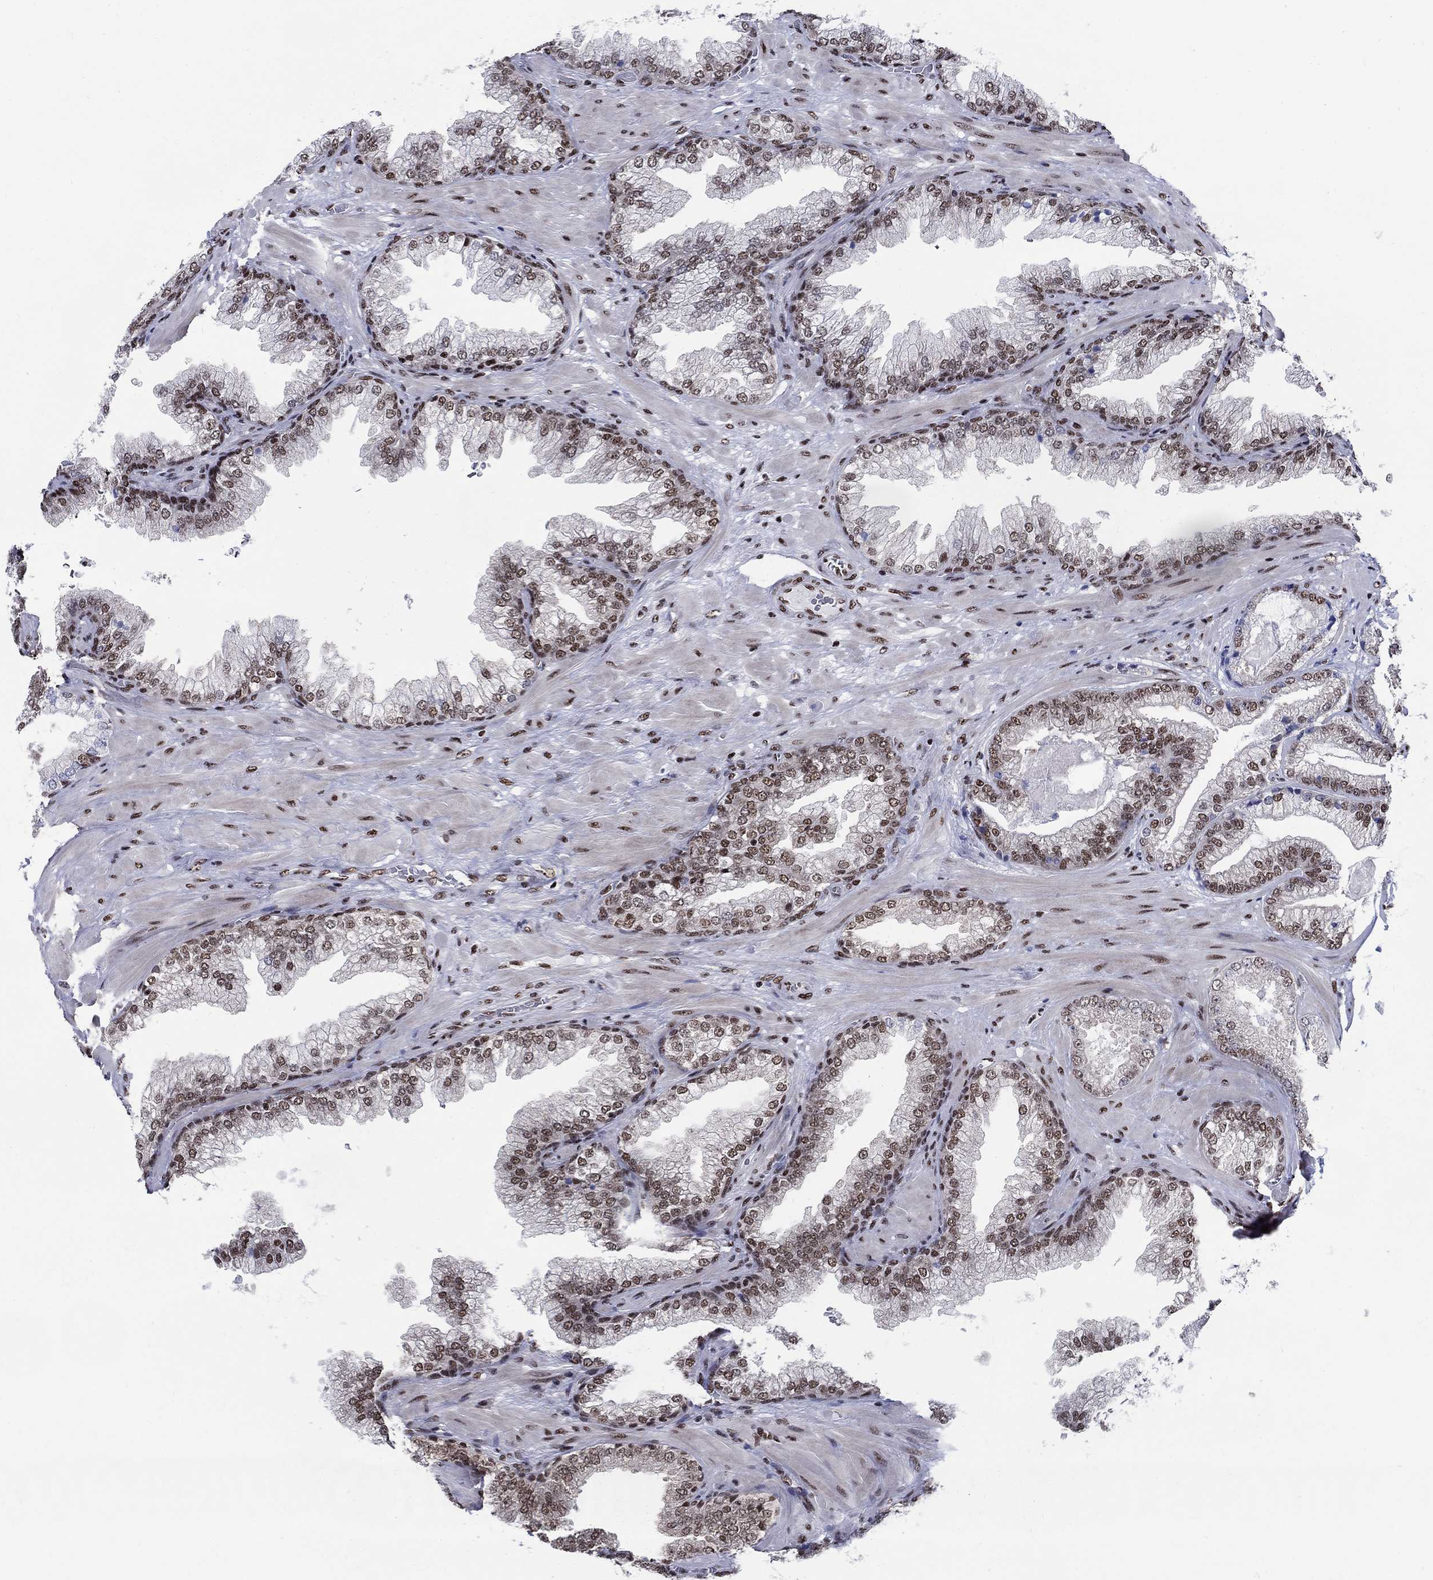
{"staining": {"intensity": "moderate", "quantity": "25%-75%", "location": "nuclear"}, "tissue": "prostate cancer", "cell_type": "Tumor cells", "image_type": "cancer", "snomed": [{"axis": "morphology", "description": "Adenocarcinoma, Low grade"}, {"axis": "topography", "description": "Prostate"}], "caption": "An immunohistochemistry (IHC) micrograph of neoplastic tissue is shown. Protein staining in brown shows moderate nuclear positivity in prostate adenocarcinoma (low-grade) within tumor cells. (Brightfield microscopy of DAB IHC at high magnification).", "gene": "FBXO16", "patient": {"sex": "male", "age": 57}}